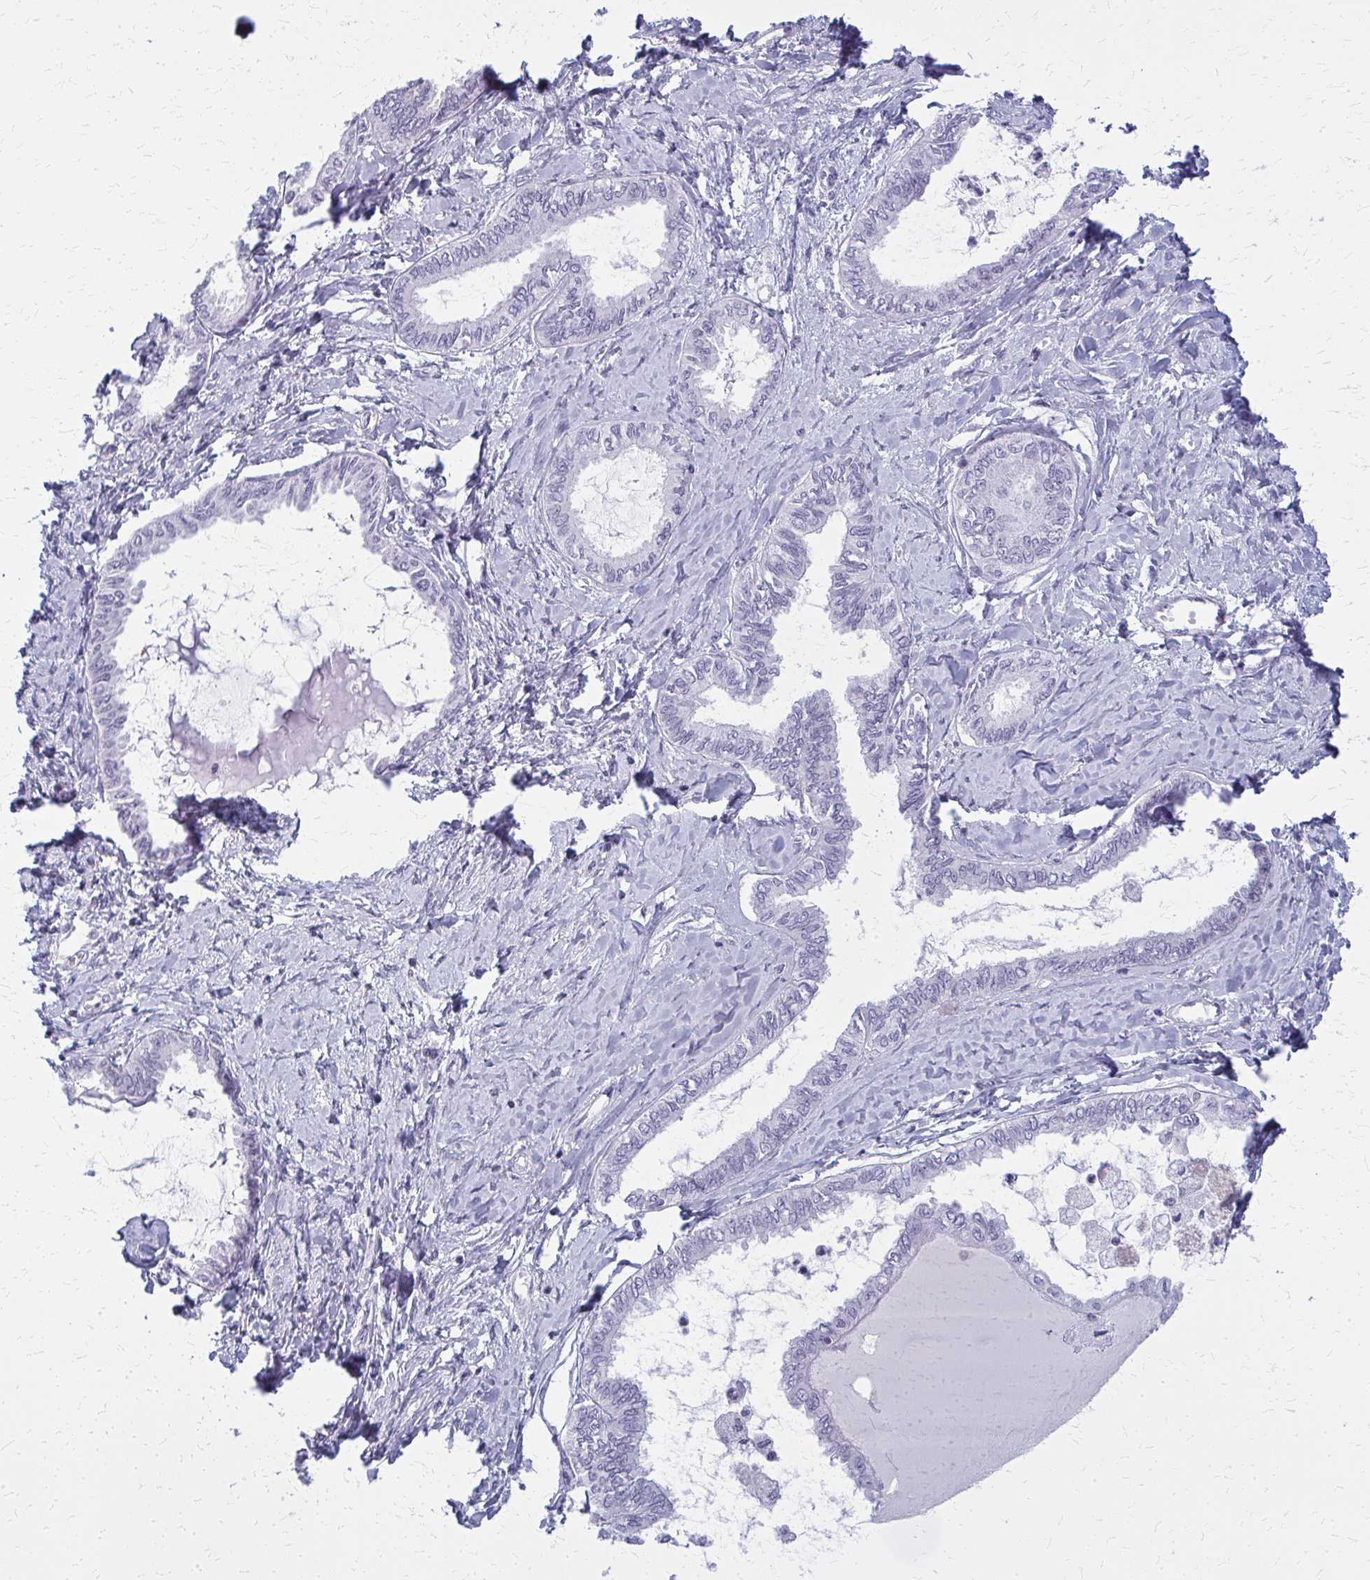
{"staining": {"intensity": "negative", "quantity": "none", "location": "none"}, "tissue": "ovarian cancer", "cell_type": "Tumor cells", "image_type": "cancer", "snomed": [{"axis": "morphology", "description": "Carcinoma, endometroid"}, {"axis": "topography", "description": "Ovary"}], "caption": "This image is of endometroid carcinoma (ovarian) stained with immunohistochemistry to label a protein in brown with the nuclei are counter-stained blue. There is no staining in tumor cells.", "gene": "CASQ2", "patient": {"sex": "female", "age": 70}}